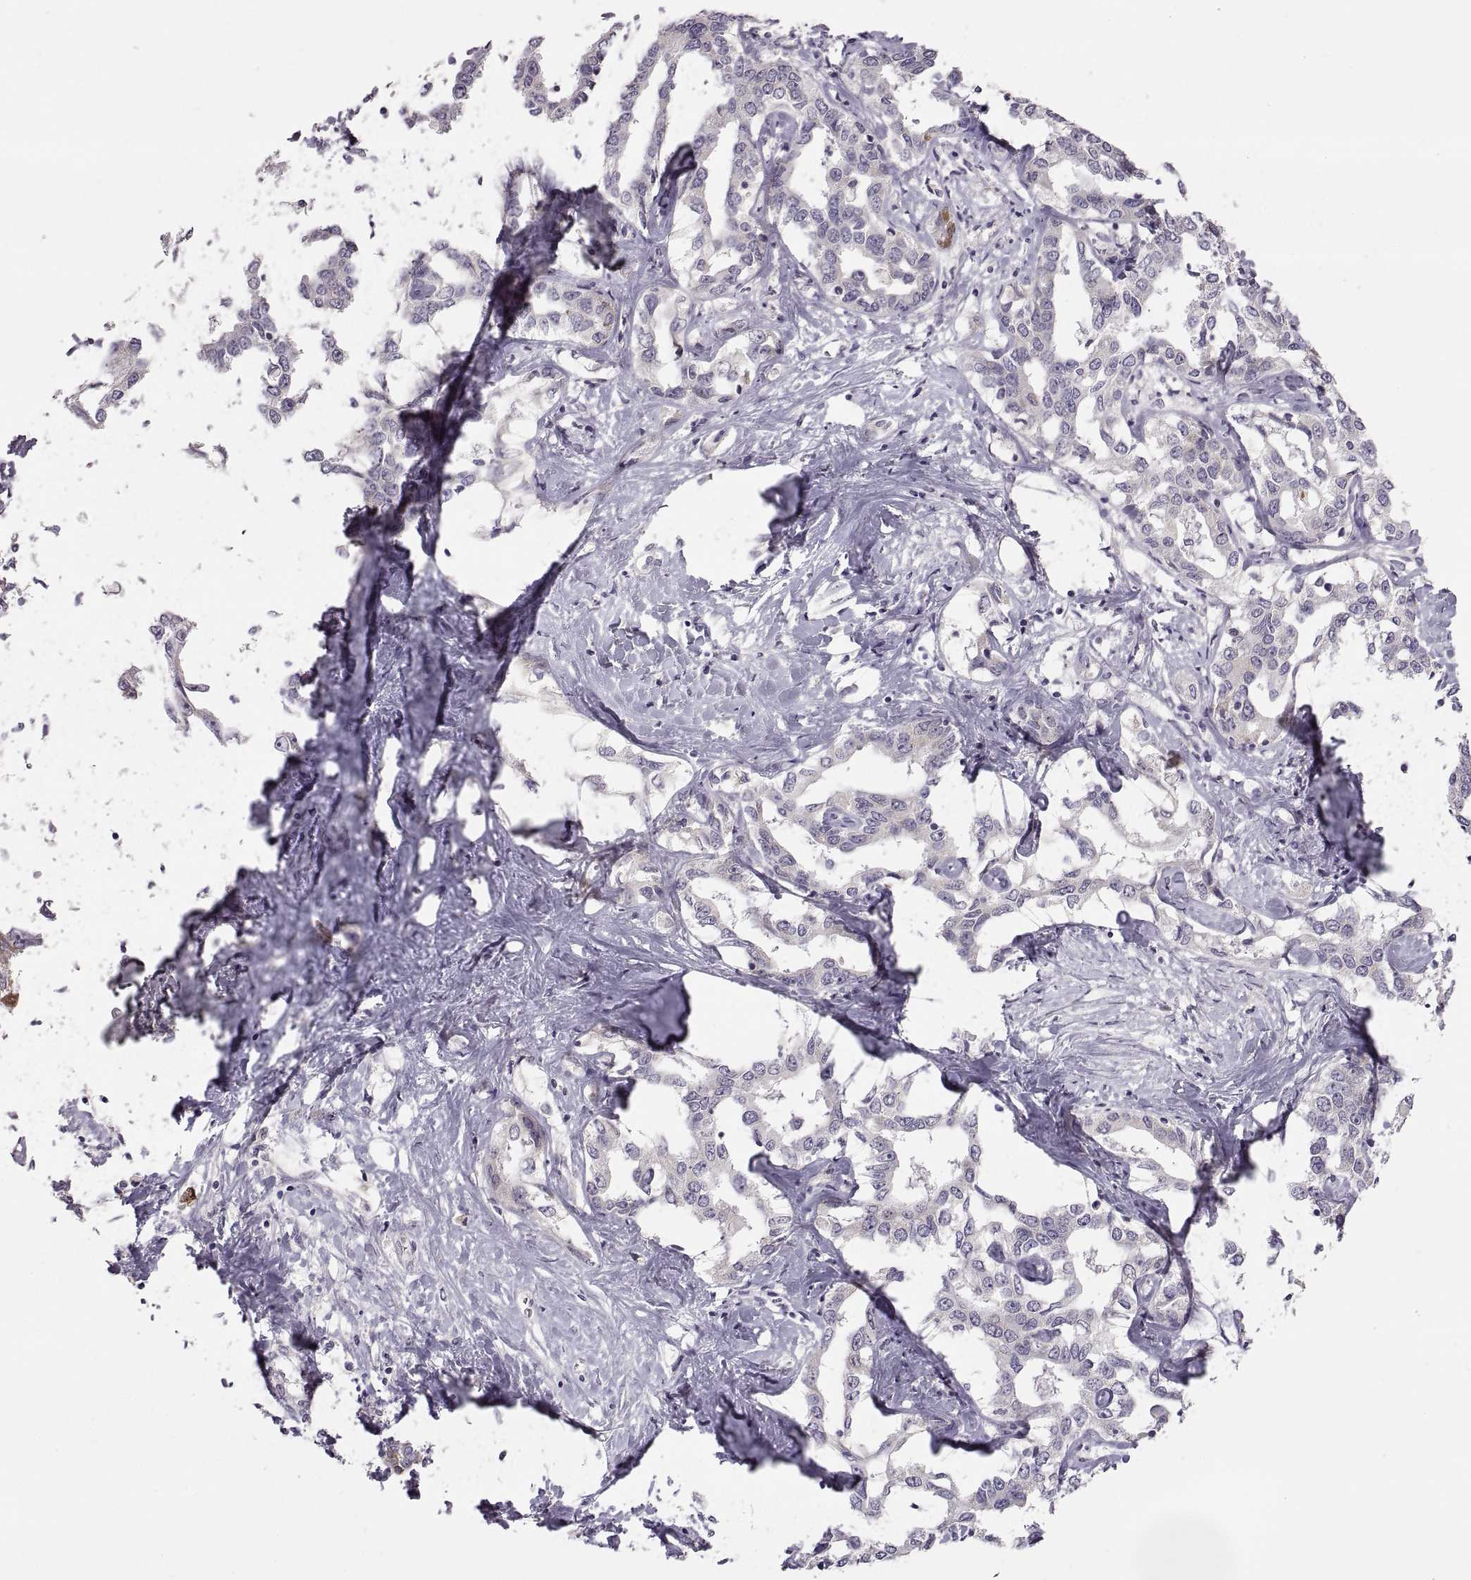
{"staining": {"intensity": "negative", "quantity": "none", "location": "none"}, "tissue": "liver cancer", "cell_type": "Tumor cells", "image_type": "cancer", "snomed": [{"axis": "morphology", "description": "Cholangiocarcinoma"}, {"axis": "topography", "description": "Liver"}], "caption": "This is an immunohistochemistry (IHC) photomicrograph of cholangiocarcinoma (liver). There is no positivity in tumor cells.", "gene": "HMGCR", "patient": {"sex": "male", "age": 59}}